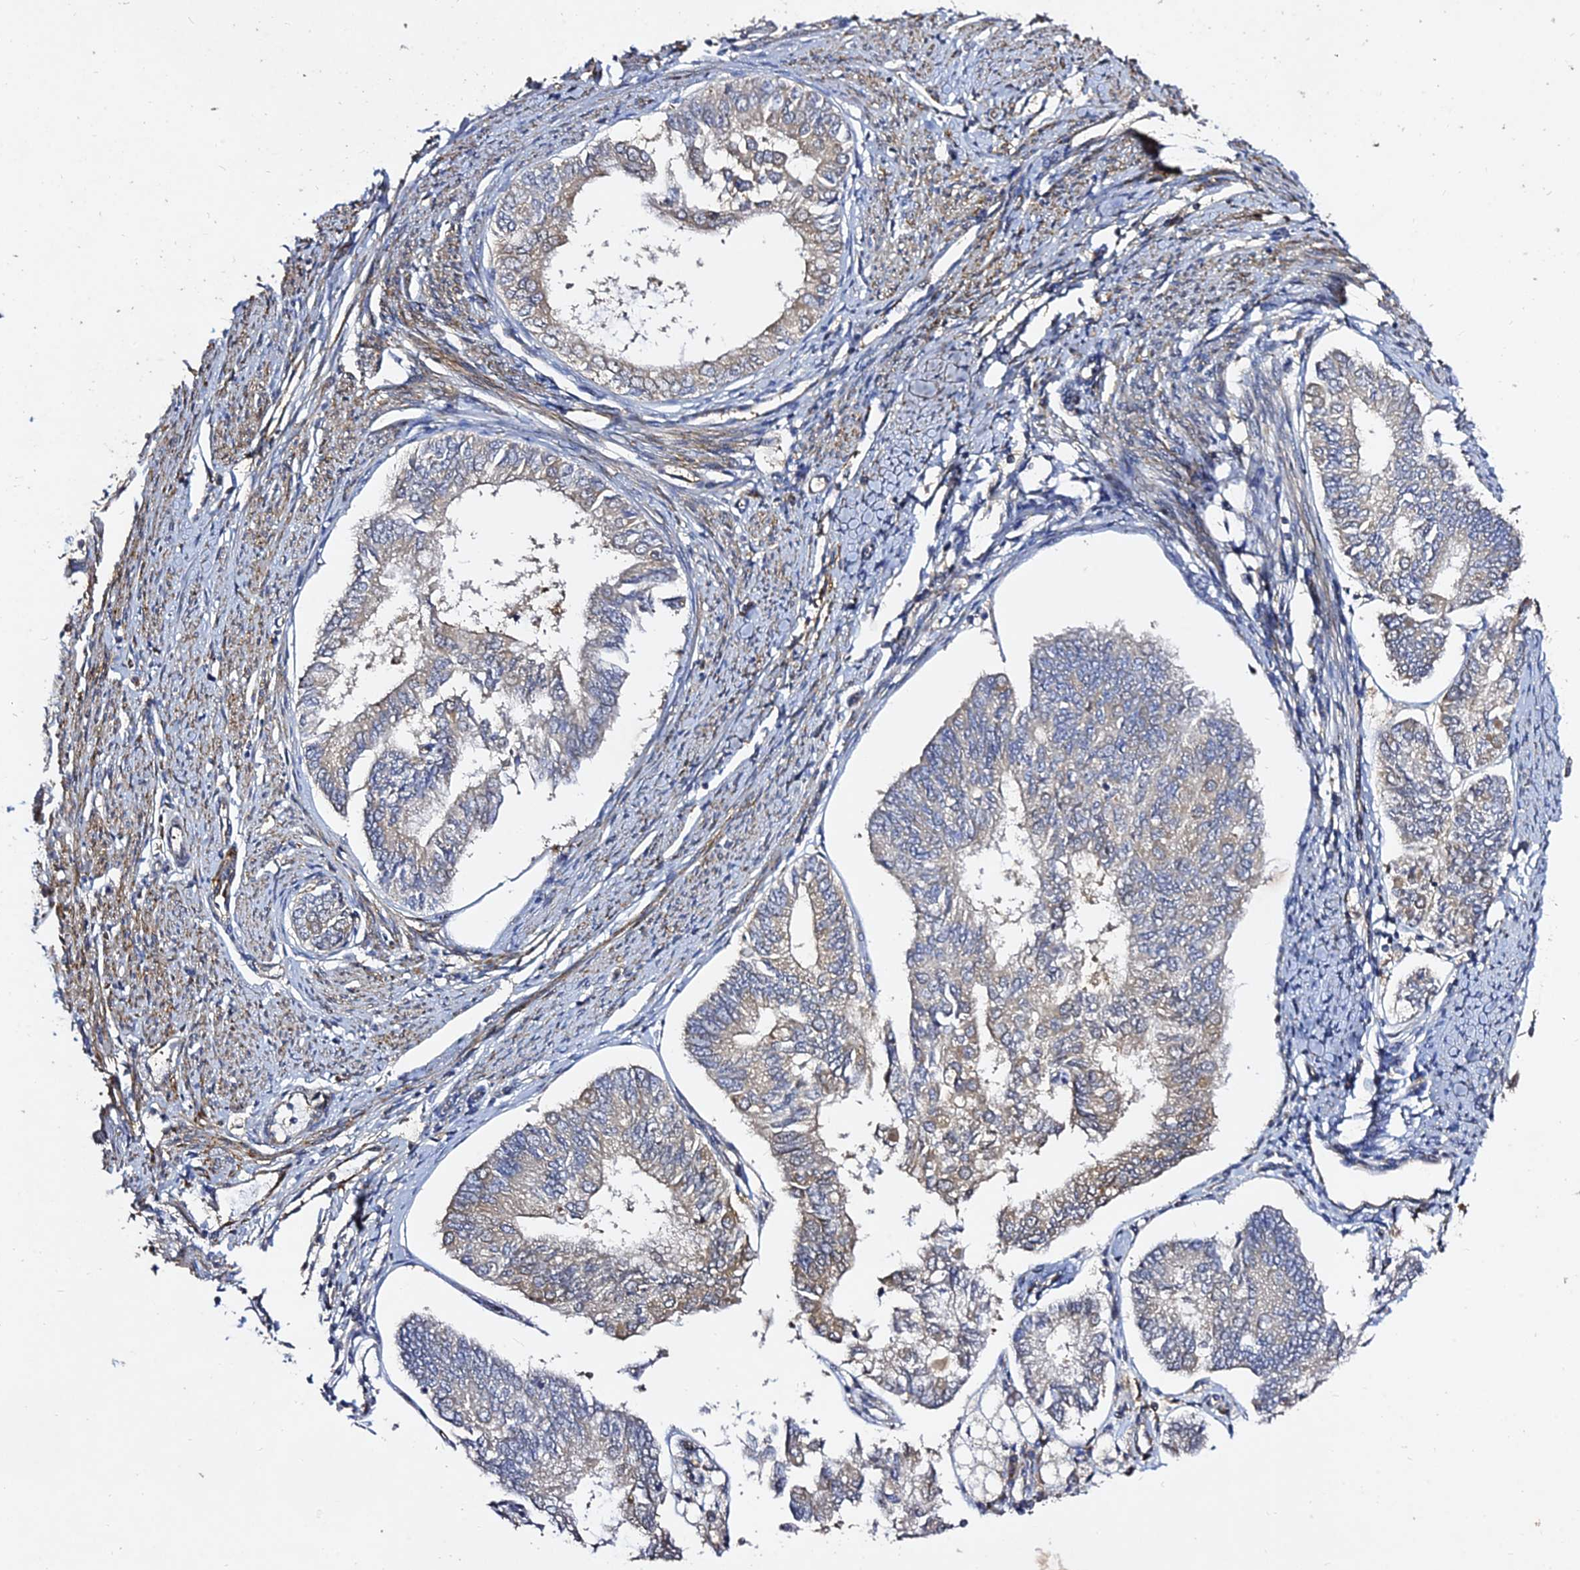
{"staining": {"intensity": "moderate", "quantity": "<25%", "location": "cytoplasmic/membranous"}, "tissue": "endometrial cancer", "cell_type": "Tumor cells", "image_type": "cancer", "snomed": [{"axis": "morphology", "description": "Adenocarcinoma, NOS"}, {"axis": "topography", "description": "Endometrium"}], "caption": "Protein expression analysis of adenocarcinoma (endometrial) shows moderate cytoplasmic/membranous expression in about <25% of tumor cells. The staining was performed using DAB, with brown indicating positive protein expression. Nuclei are stained blue with hematoxylin.", "gene": "GRTP1", "patient": {"sex": "female", "age": 68}}